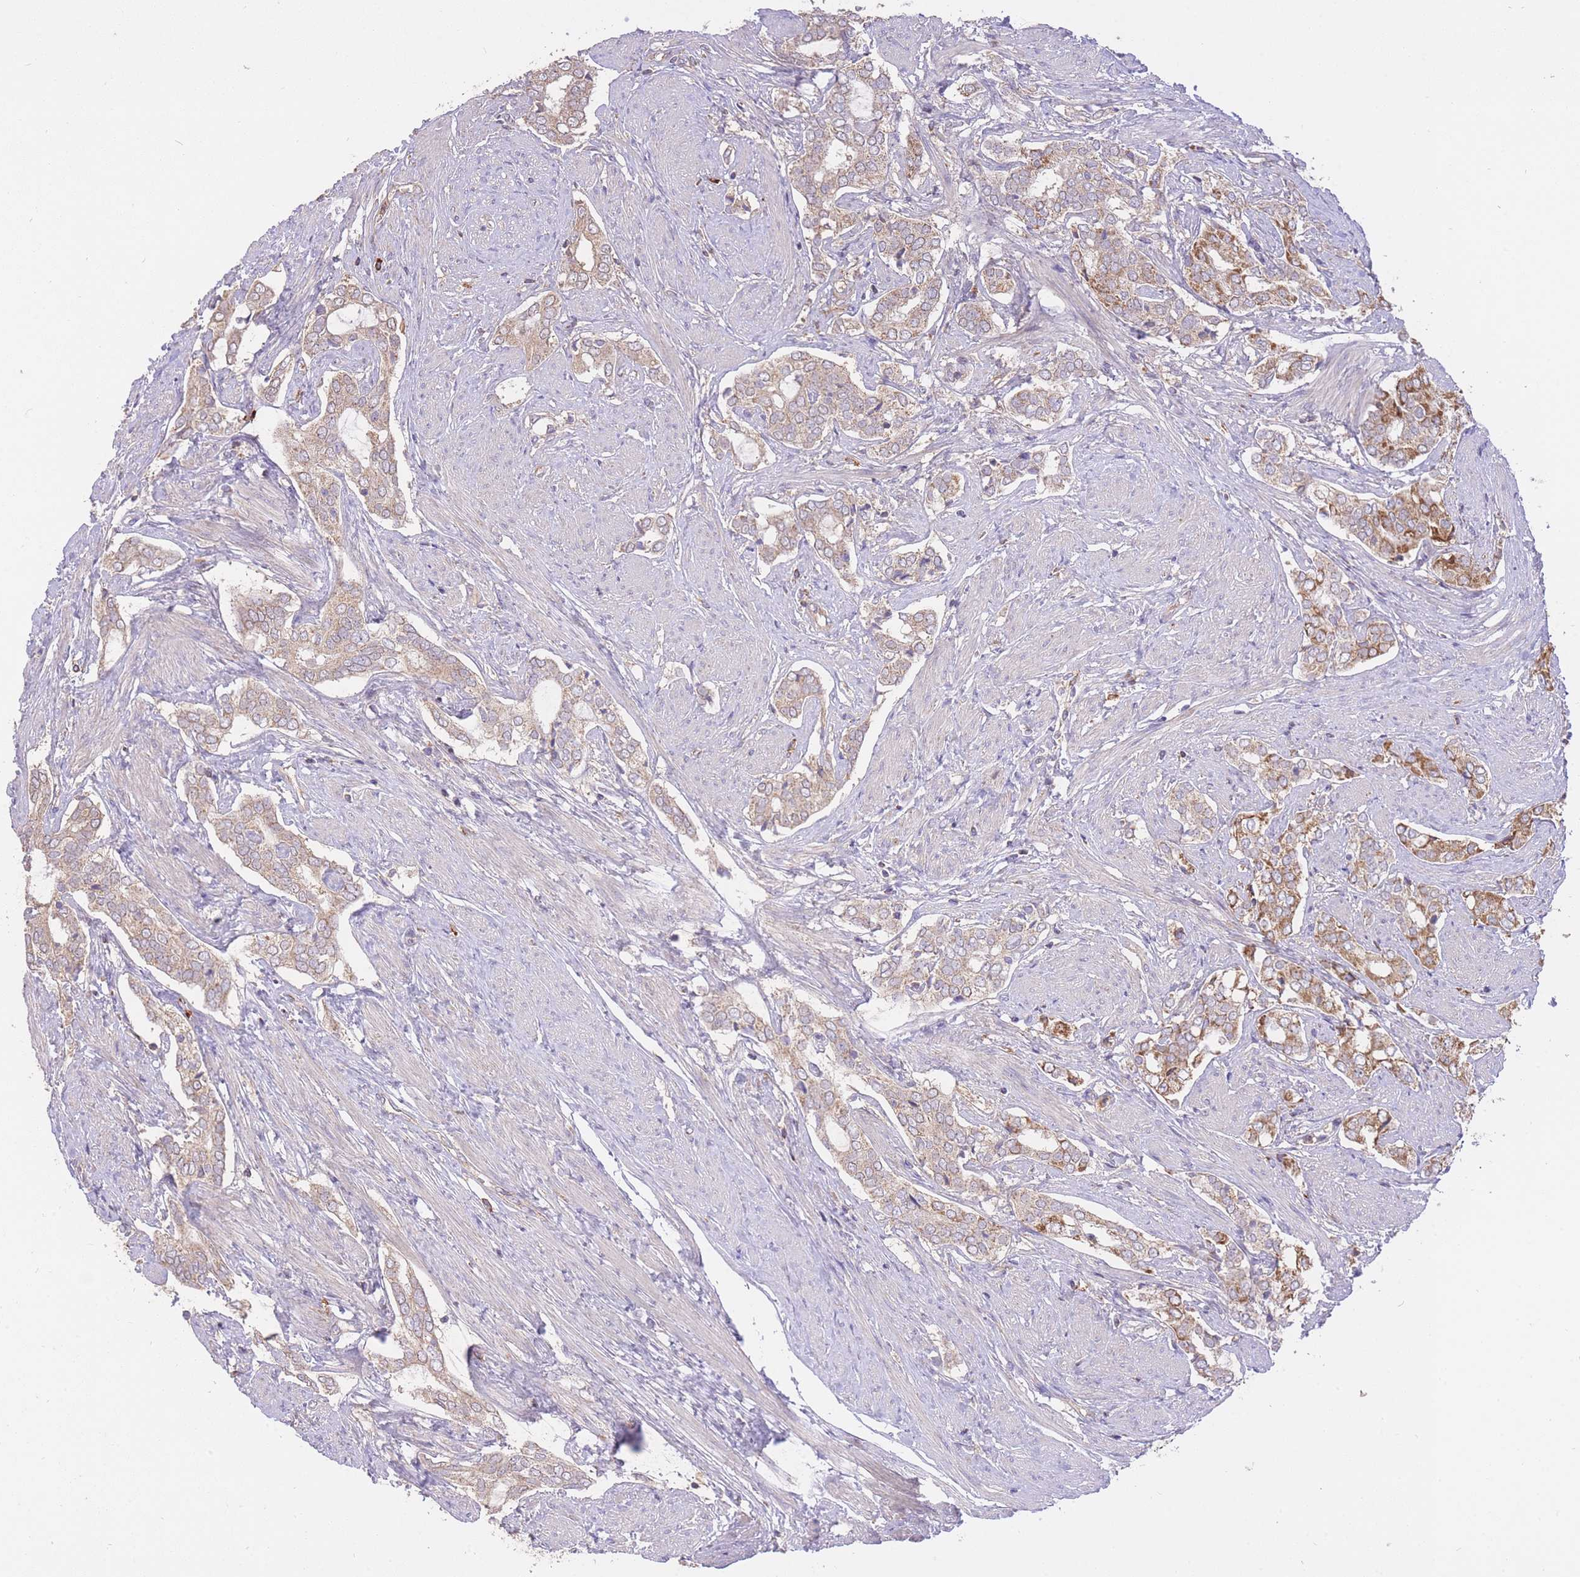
{"staining": {"intensity": "moderate", "quantity": ">75%", "location": "cytoplasmic/membranous"}, "tissue": "prostate cancer", "cell_type": "Tumor cells", "image_type": "cancer", "snomed": [{"axis": "morphology", "description": "Adenocarcinoma, High grade"}, {"axis": "topography", "description": "Prostate"}], "caption": "Human prostate cancer (adenocarcinoma (high-grade)) stained with a brown dye demonstrates moderate cytoplasmic/membranous positive staining in about >75% of tumor cells.", "gene": "PREP", "patient": {"sex": "male", "age": 71}}